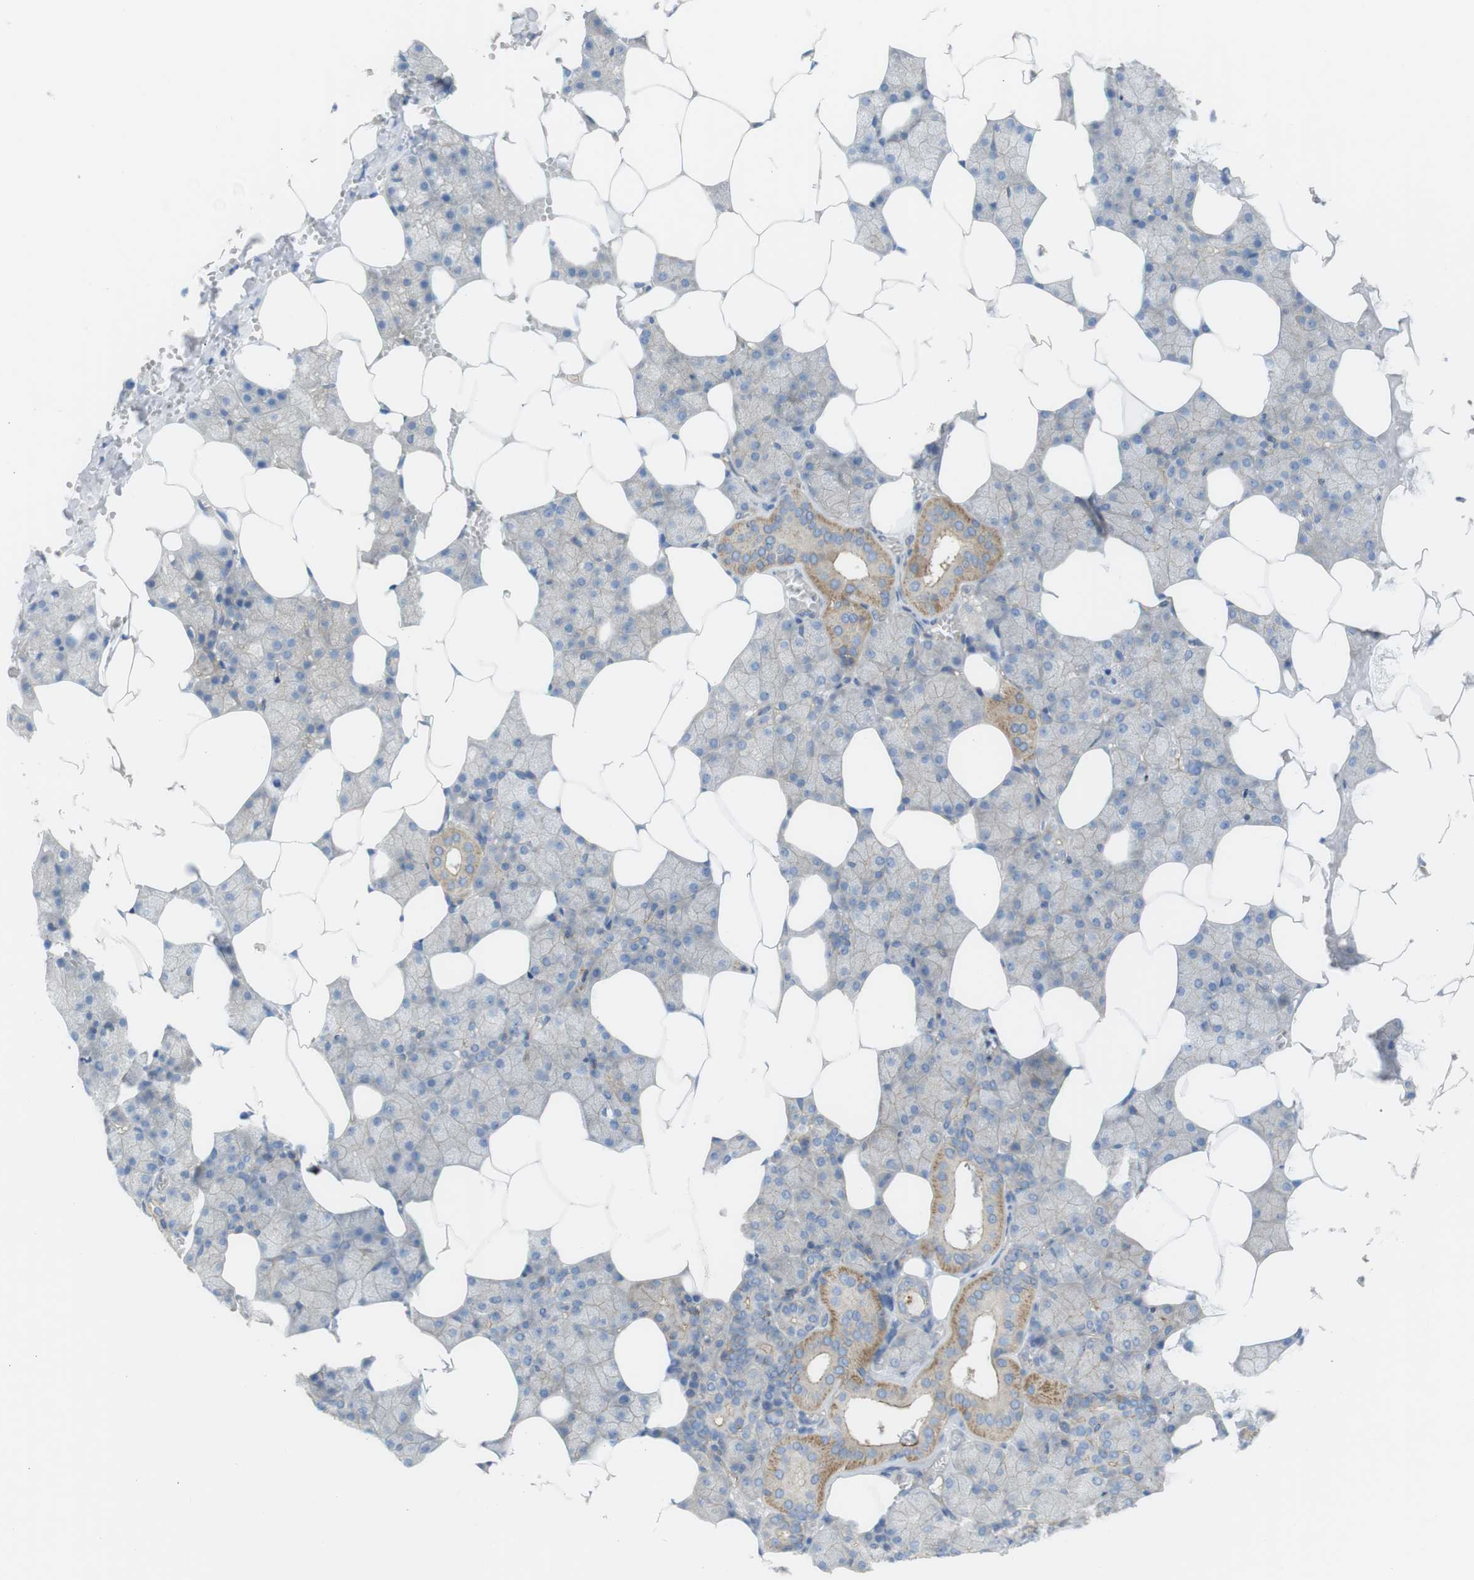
{"staining": {"intensity": "moderate", "quantity": "25%-75%", "location": "cytoplasmic/membranous"}, "tissue": "salivary gland", "cell_type": "Glandular cells", "image_type": "normal", "snomed": [{"axis": "morphology", "description": "Normal tissue, NOS"}, {"axis": "topography", "description": "Salivary gland"}], "caption": "Unremarkable salivary gland shows moderate cytoplasmic/membranous positivity in approximately 25%-75% of glandular cells, visualized by immunohistochemistry.", "gene": "PREX2", "patient": {"sex": "male", "age": 62}}